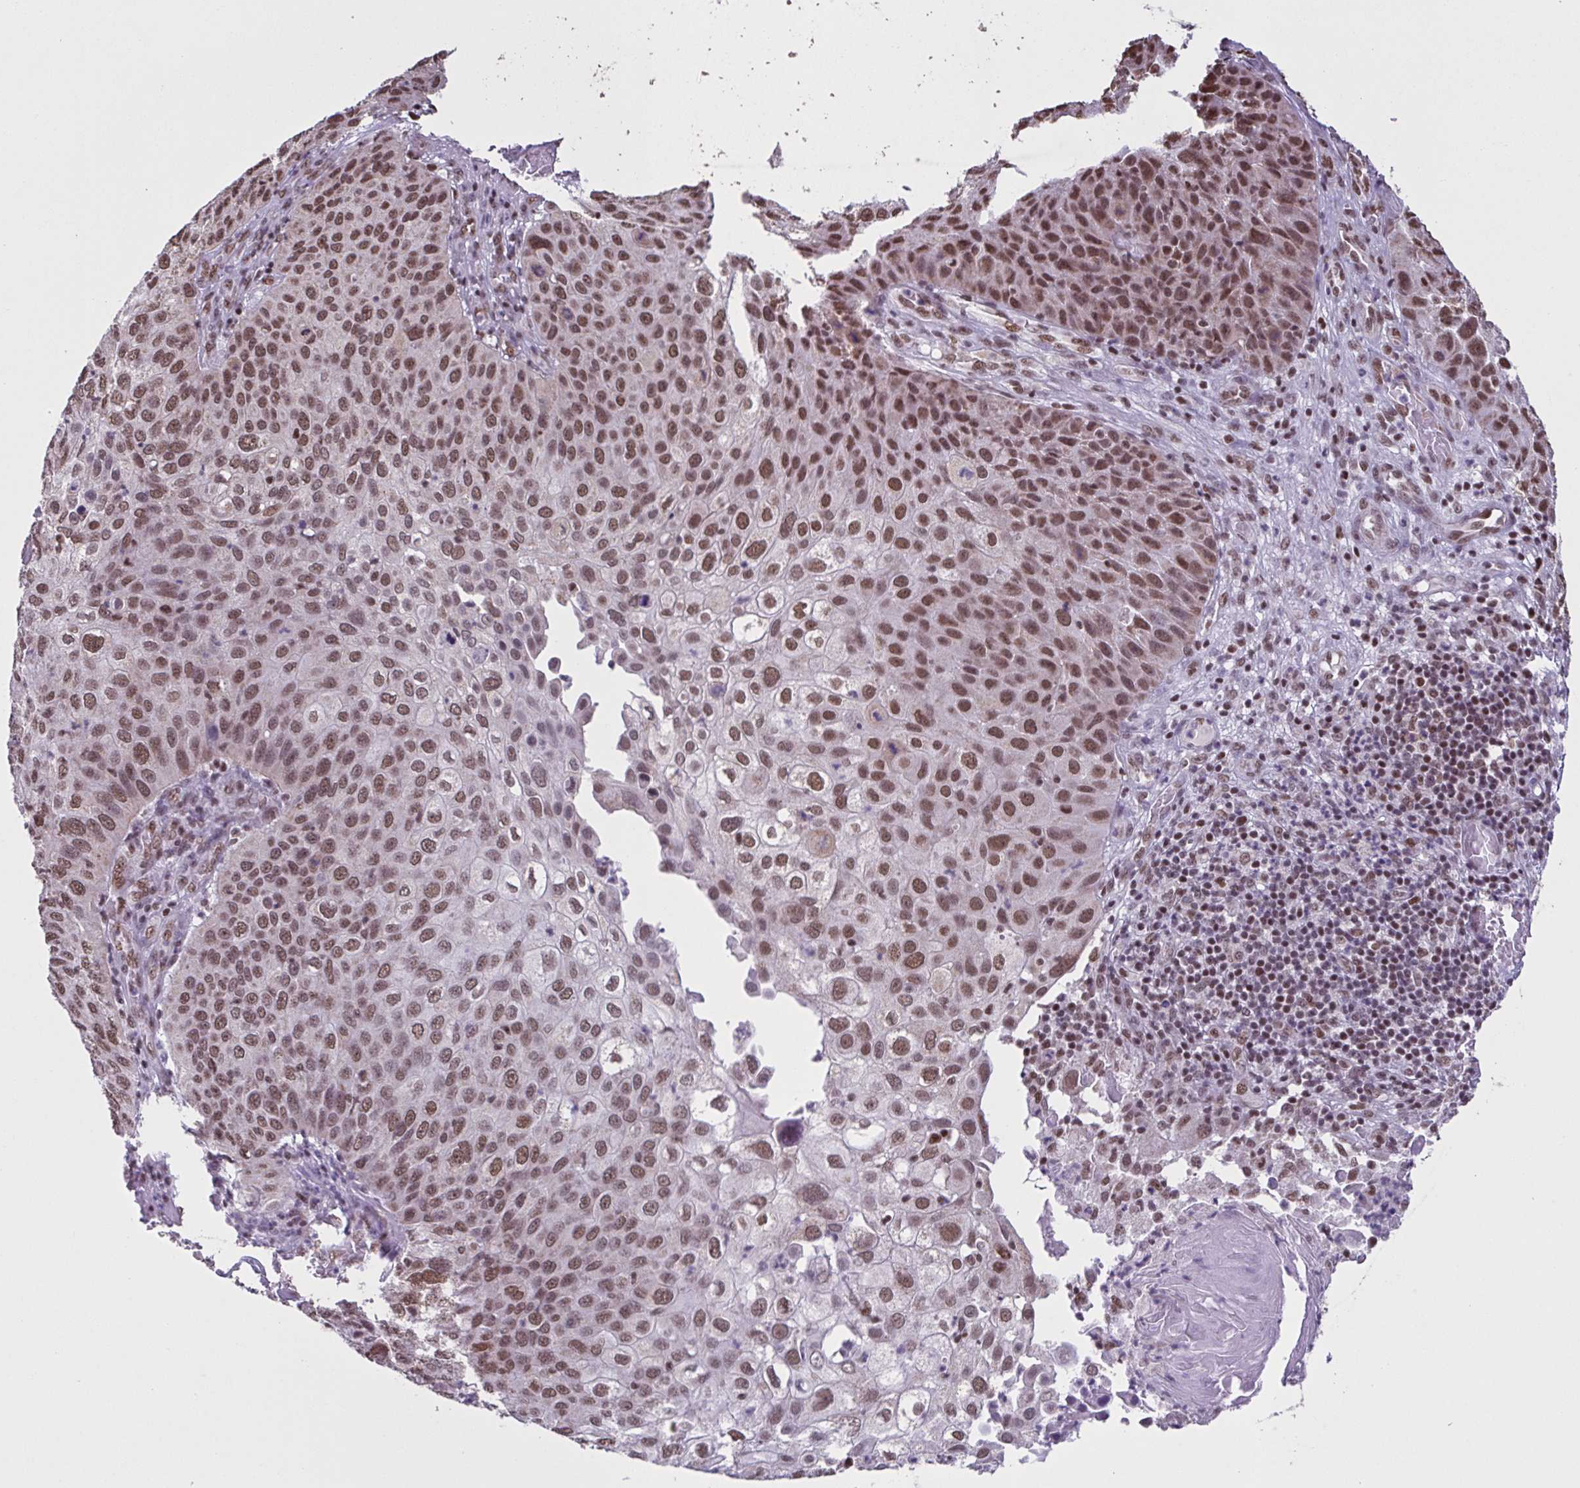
{"staining": {"intensity": "moderate", "quantity": ">75%", "location": "nuclear"}, "tissue": "skin cancer", "cell_type": "Tumor cells", "image_type": "cancer", "snomed": [{"axis": "morphology", "description": "Squamous cell carcinoma, NOS"}, {"axis": "topography", "description": "Skin"}], "caption": "Moderate nuclear expression is present in approximately >75% of tumor cells in skin cancer (squamous cell carcinoma). (Stains: DAB in brown, nuclei in blue, Microscopy: brightfield microscopy at high magnification).", "gene": "TIMM21", "patient": {"sex": "male", "age": 87}}